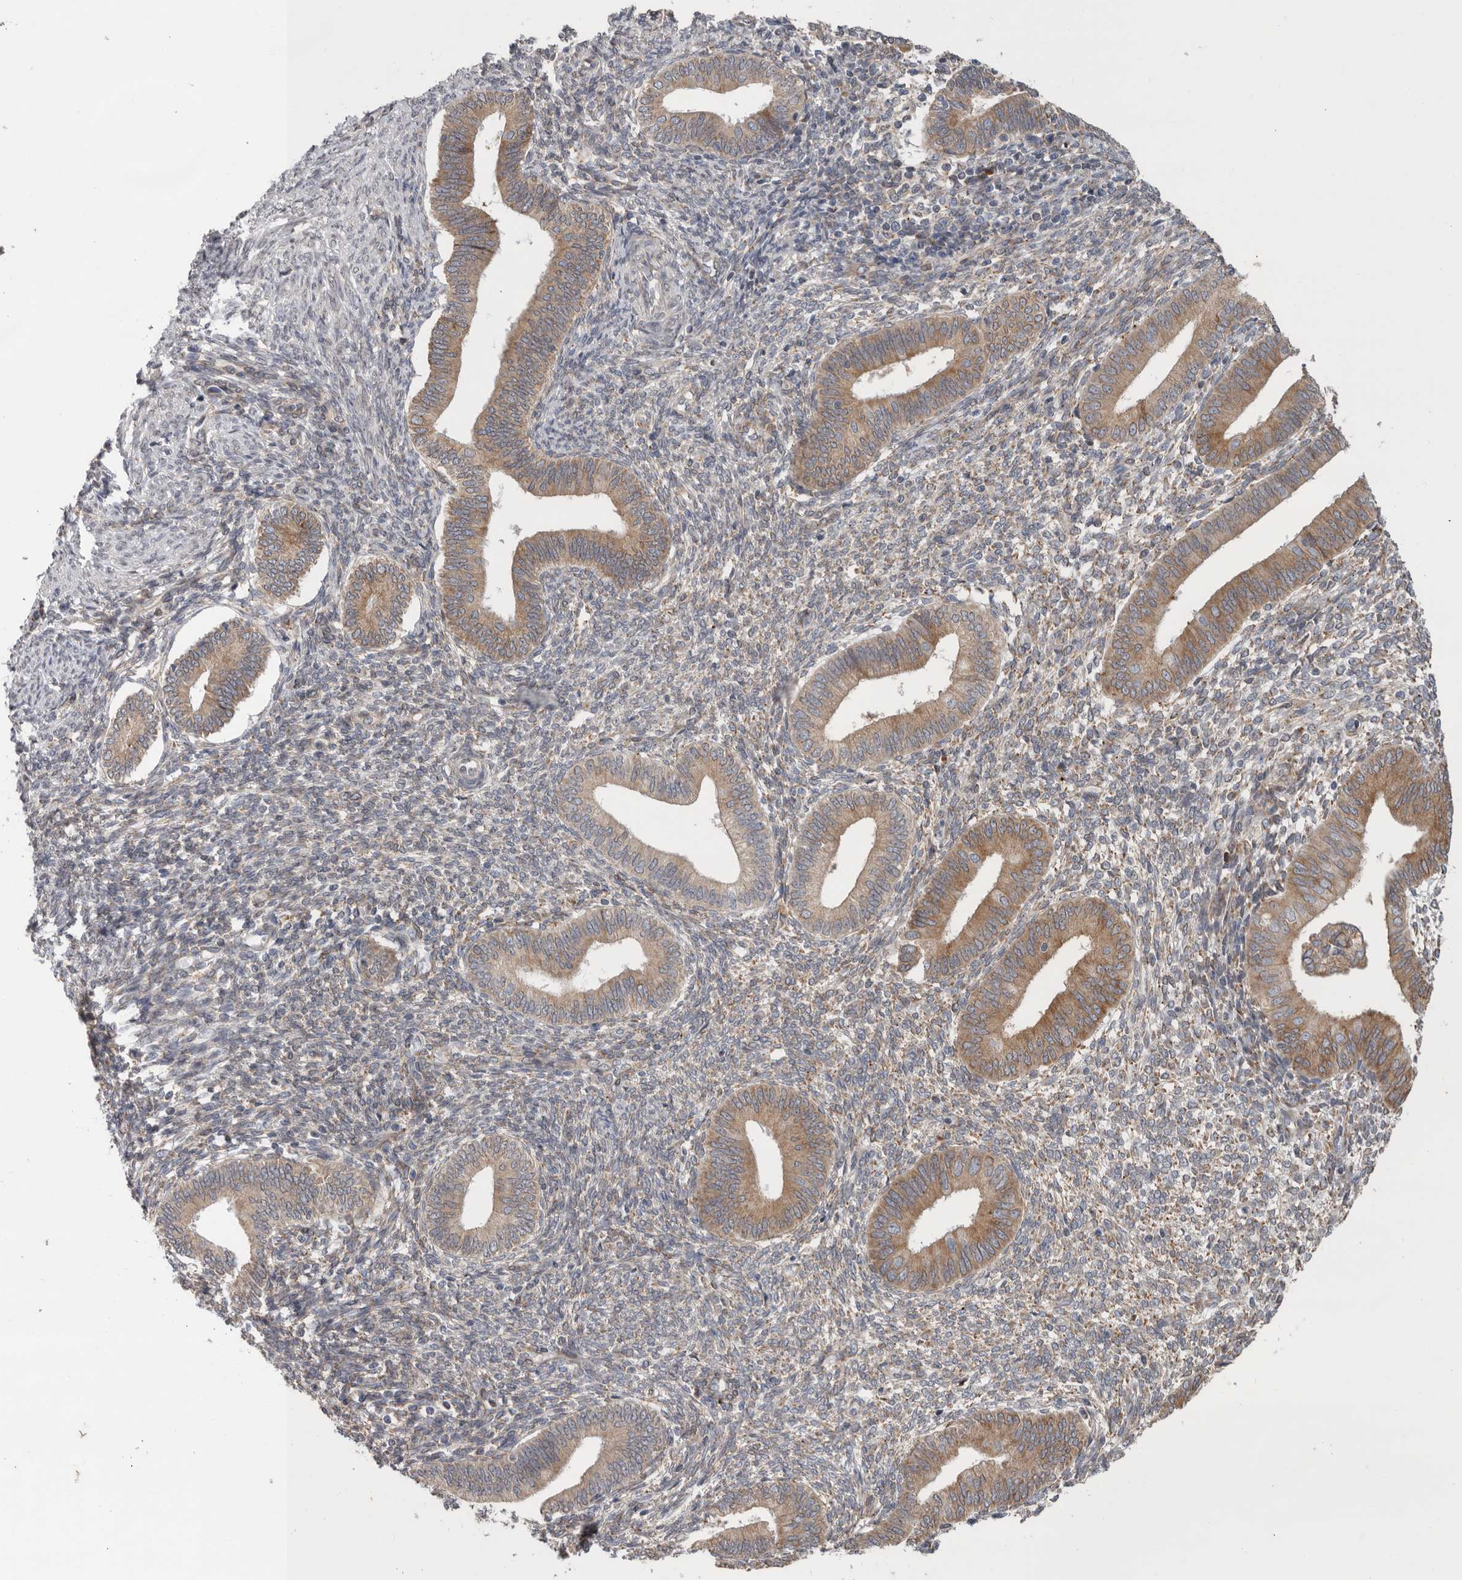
{"staining": {"intensity": "weak", "quantity": "25%-75%", "location": "cytoplasmic/membranous"}, "tissue": "endometrium", "cell_type": "Cells in endometrial stroma", "image_type": "normal", "snomed": [{"axis": "morphology", "description": "Normal tissue, NOS"}, {"axis": "topography", "description": "Endometrium"}], "caption": "The micrograph reveals staining of normal endometrium, revealing weak cytoplasmic/membranous protein expression (brown color) within cells in endometrial stroma. The protein of interest is stained brown, and the nuclei are stained in blue (DAB IHC with brightfield microscopy, high magnification).", "gene": "GANAB", "patient": {"sex": "female", "age": 46}}